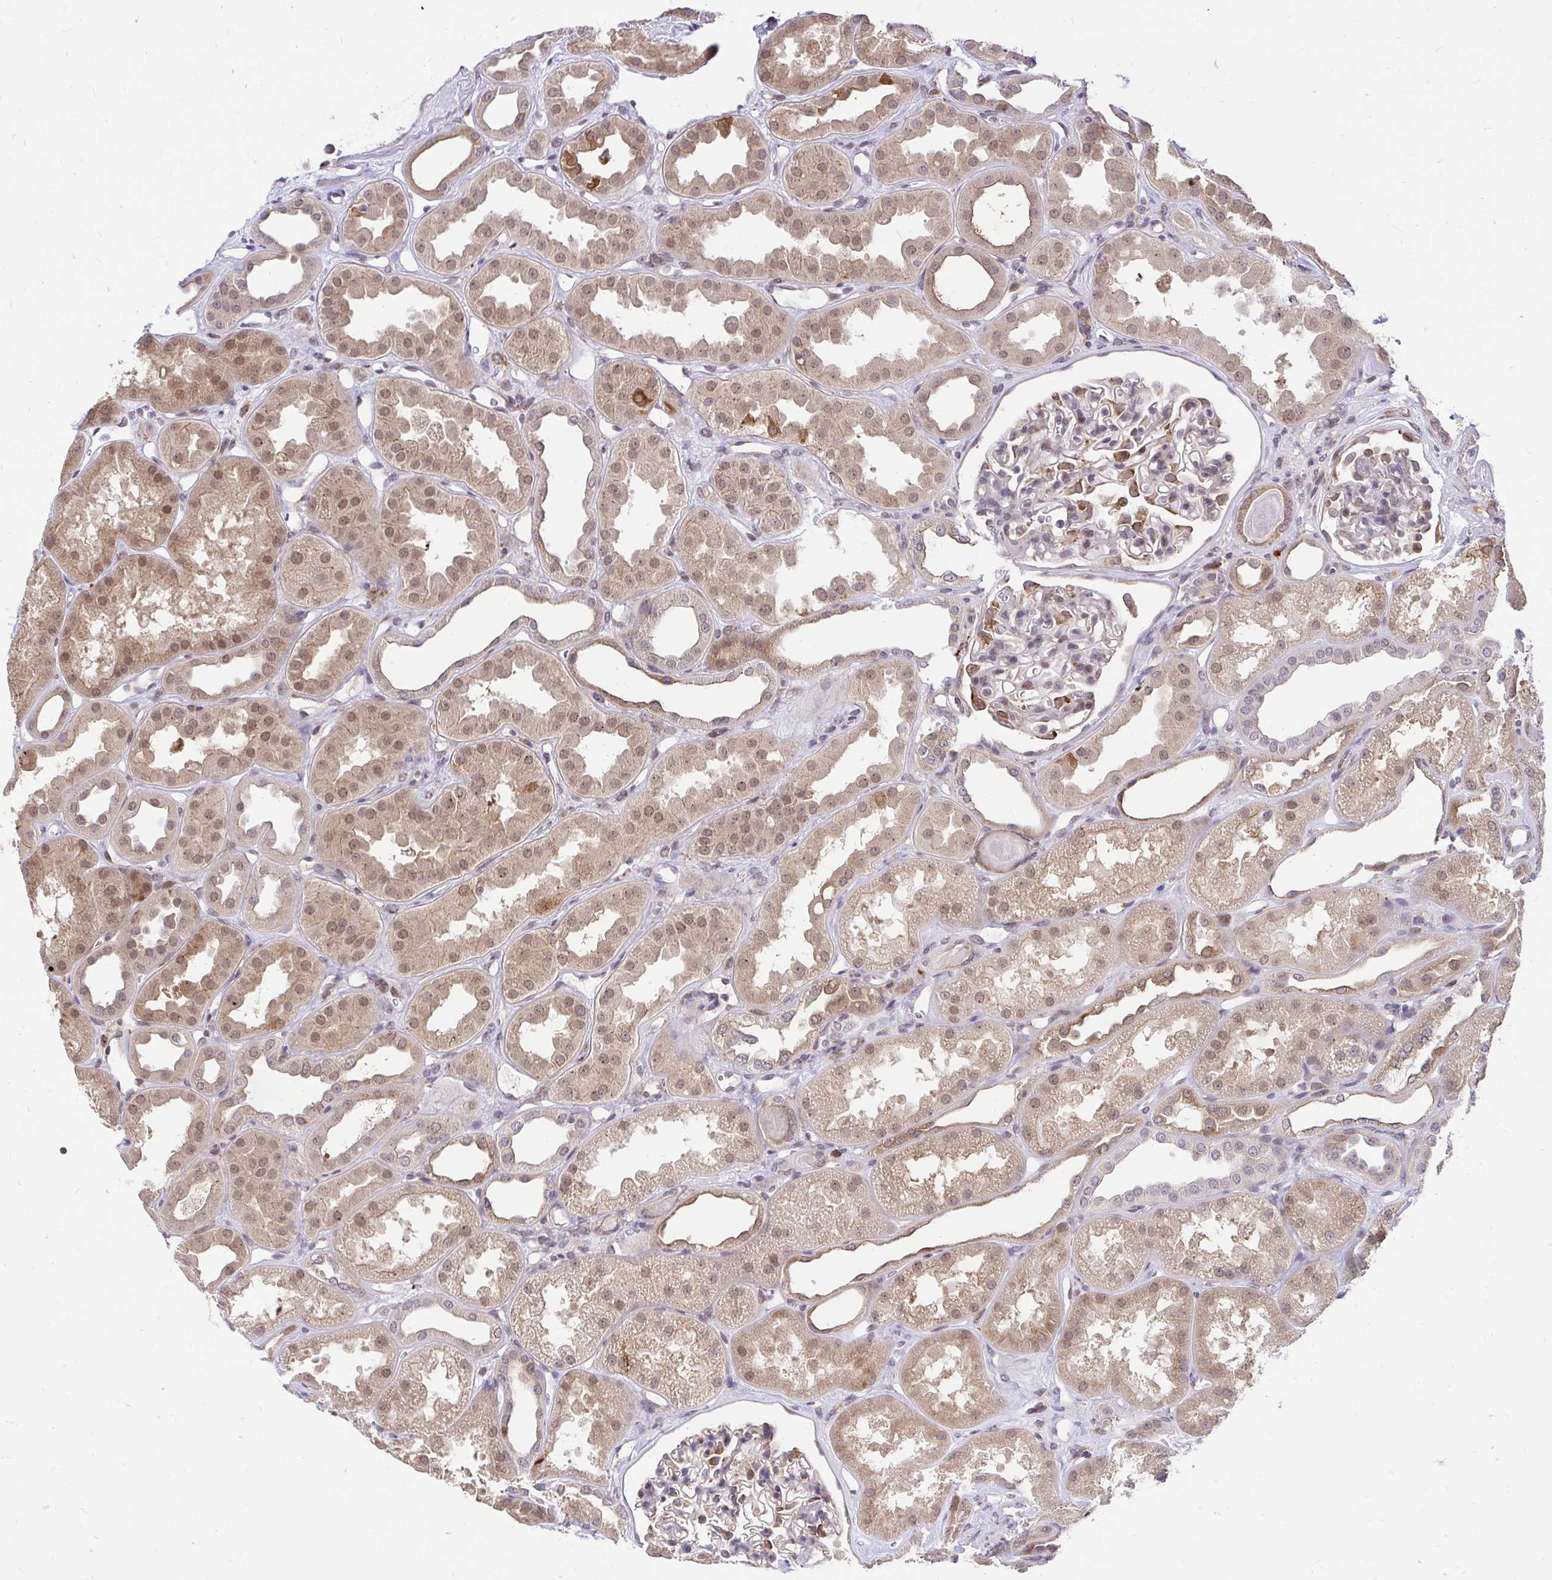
{"staining": {"intensity": "weak", "quantity": "25%-75%", "location": "nuclear"}, "tissue": "kidney", "cell_type": "Cells in glomeruli", "image_type": "normal", "snomed": [{"axis": "morphology", "description": "Normal tissue, NOS"}, {"axis": "topography", "description": "Kidney"}], "caption": "High-power microscopy captured an IHC histopathology image of unremarkable kidney, revealing weak nuclear positivity in about 25%-75% of cells in glomeruli. The protein is stained brown, and the nuclei are stained in blue (DAB IHC with brightfield microscopy, high magnification).", "gene": "NAALAD2", "patient": {"sex": "male", "age": 61}}